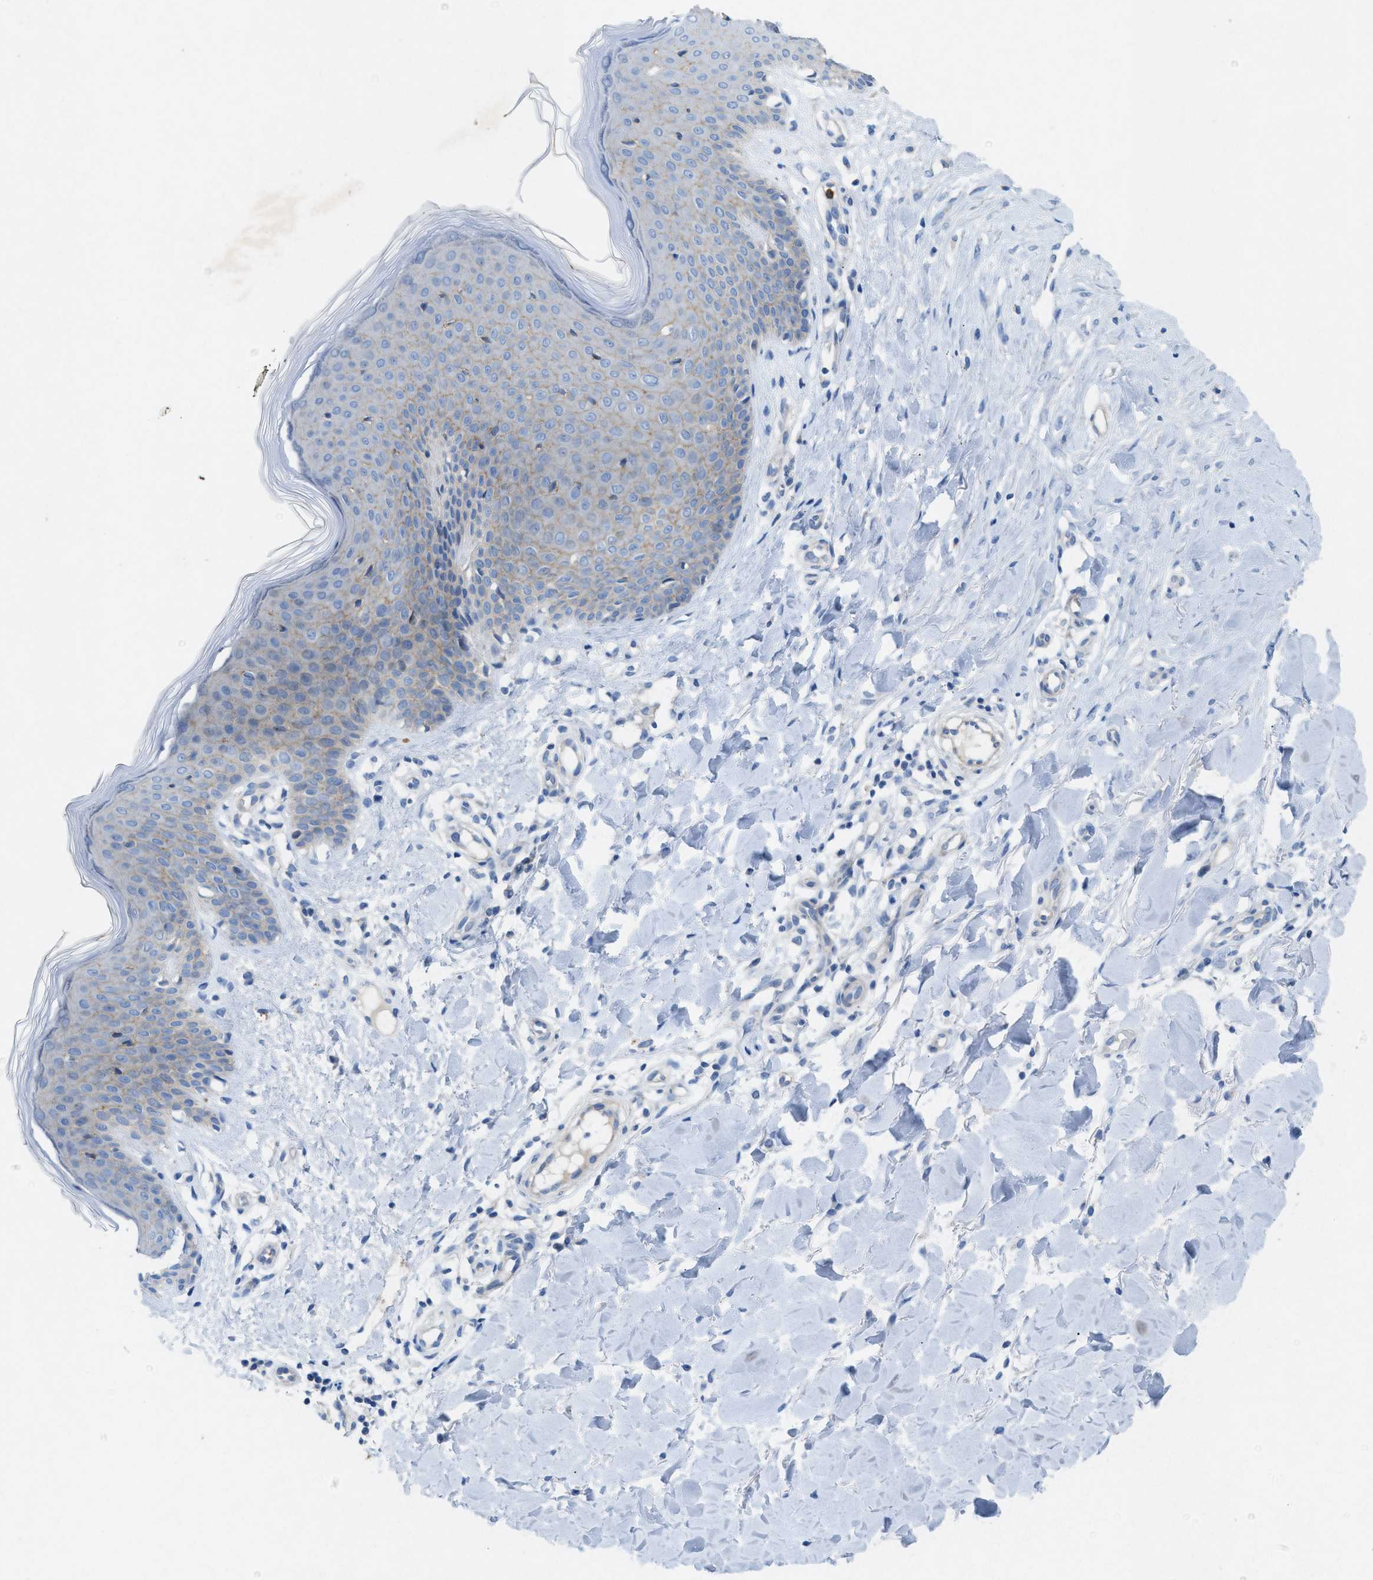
{"staining": {"intensity": "negative", "quantity": "none", "location": "none"}, "tissue": "skin", "cell_type": "Fibroblasts", "image_type": "normal", "snomed": [{"axis": "morphology", "description": "Normal tissue, NOS"}, {"axis": "topography", "description": "Skin"}], "caption": "Protein analysis of benign skin exhibits no significant staining in fibroblasts.", "gene": "CKLF", "patient": {"sex": "male", "age": 41}}